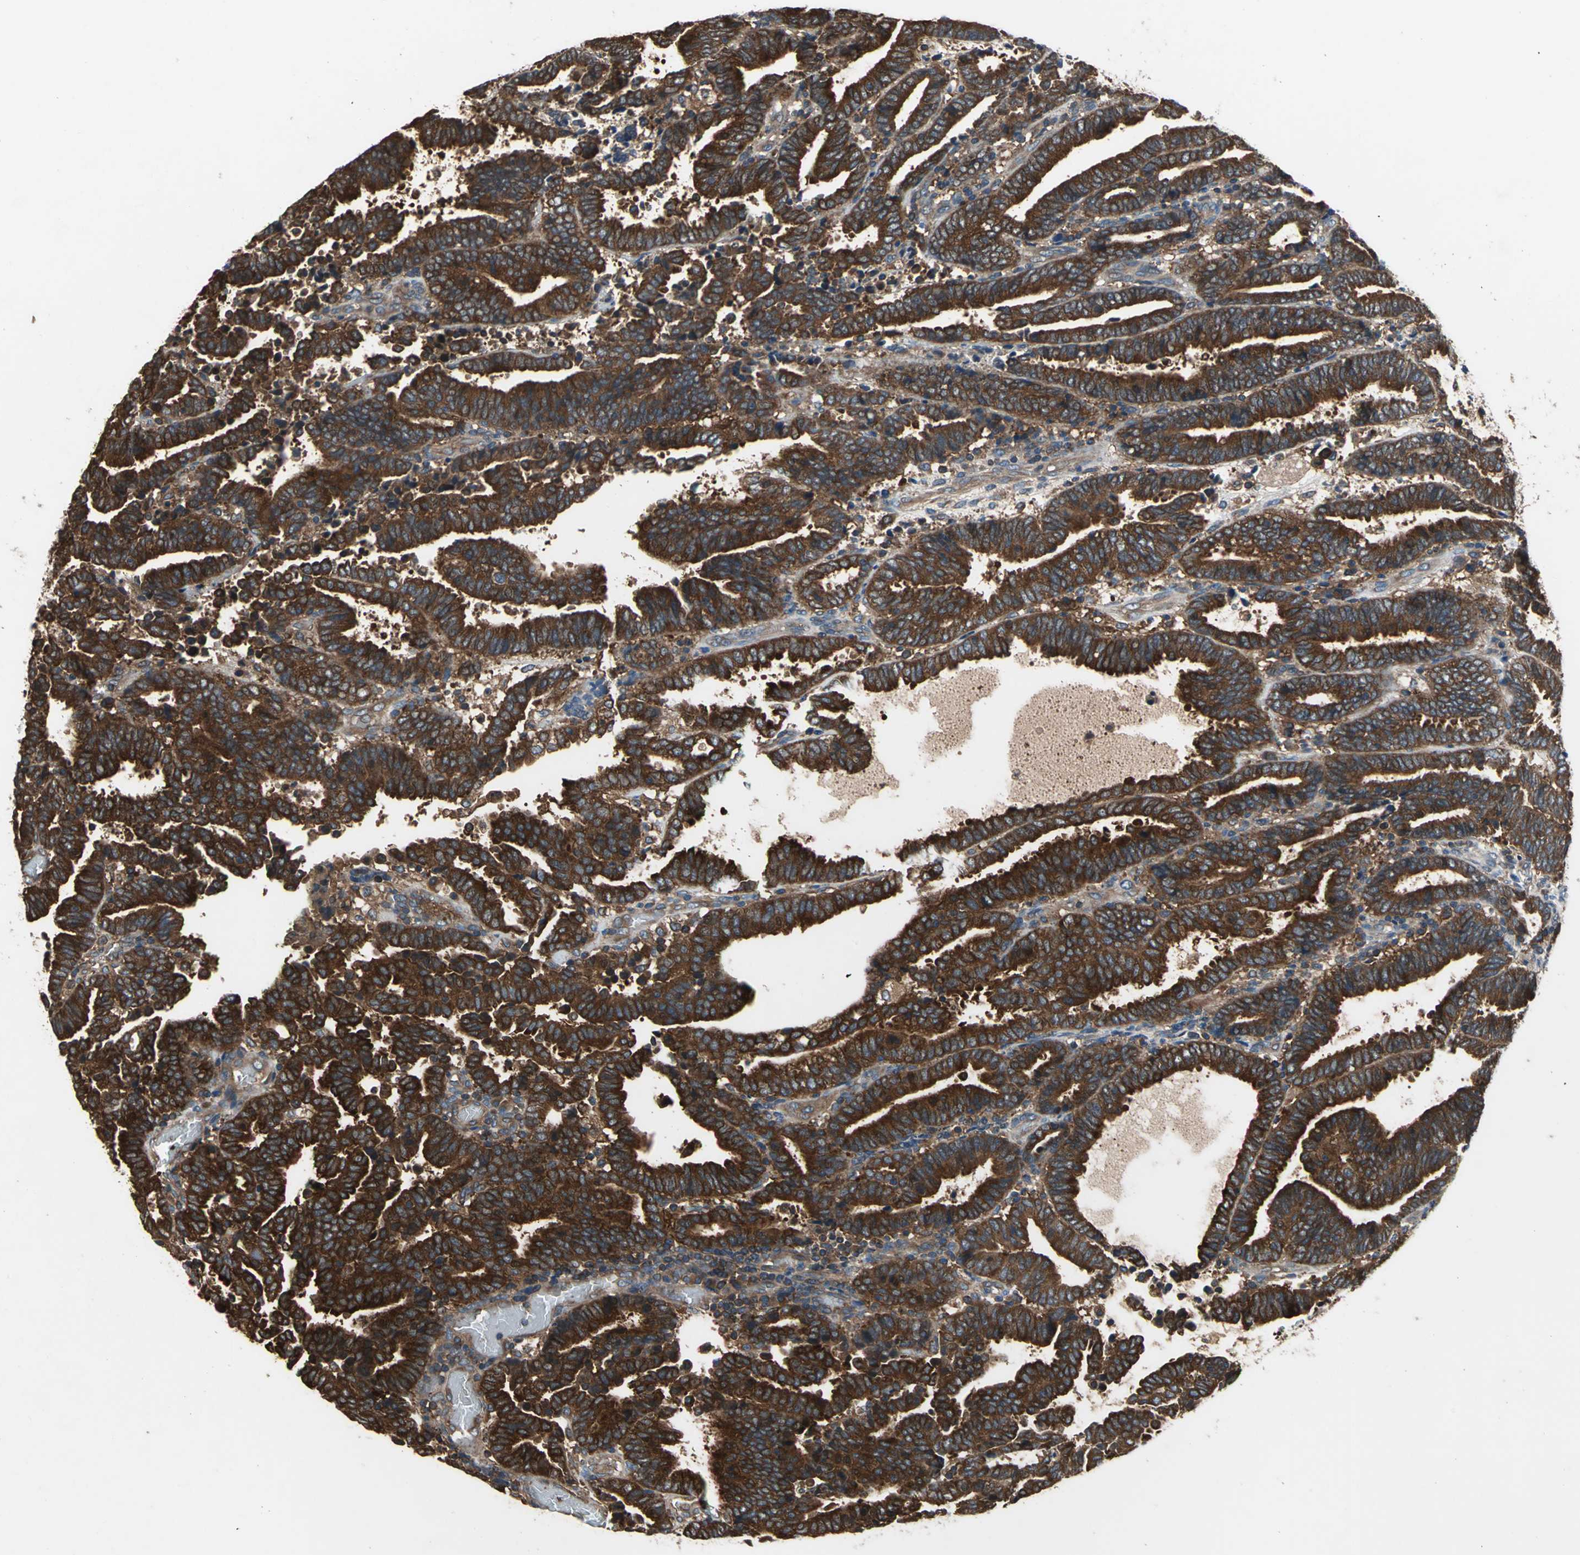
{"staining": {"intensity": "strong", "quantity": ">75%", "location": "cytoplasmic/membranous"}, "tissue": "endometrial cancer", "cell_type": "Tumor cells", "image_type": "cancer", "snomed": [{"axis": "morphology", "description": "Adenocarcinoma, NOS"}, {"axis": "topography", "description": "Uterus"}], "caption": "This histopathology image exhibits endometrial cancer (adenocarcinoma) stained with IHC to label a protein in brown. The cytoplasmic/membranous of tumor cells show strong positivity for the protein. Nuclei are counter-stained blue.", "gene": "CAPN1", "patient": {"sex": "female", "age": 83}}